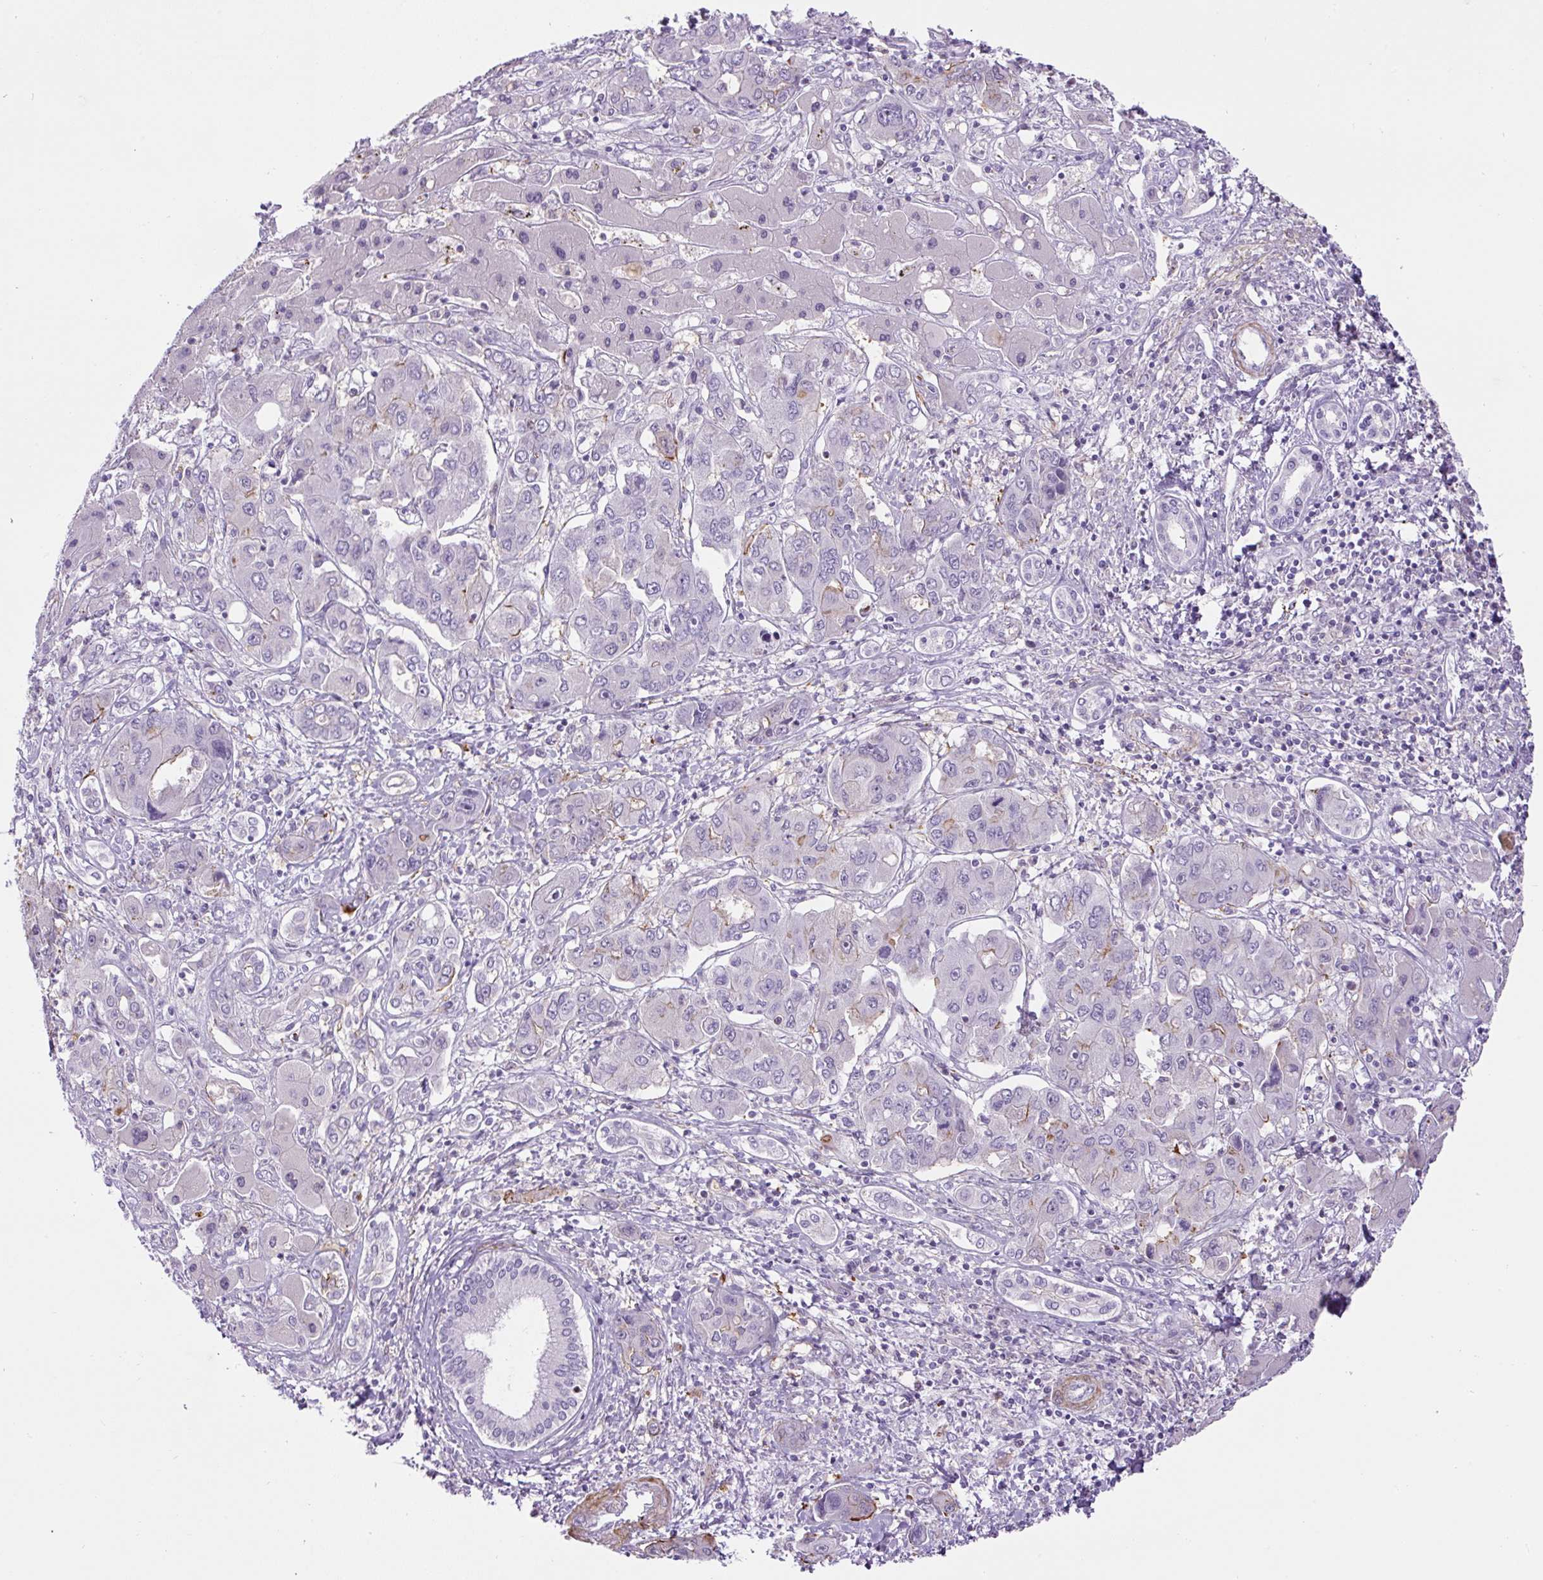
{"staining": {"intensity": "negative", "quantity": "none", "location": "none"}, "tissue": "liver cancer", "cell_type": "Tumor cells", "image_type": "cancer", "snomed": [{"axis": "morphology", "description": "Cholangiocarcinoma"}, {"axis": "topography", "description": "Liver"}], "caption": "Image shows no significant protein staining in tumor cells of liver cancer.", "gene": "B3GALT5", "patient": {"sex": "male", "age": 67}}